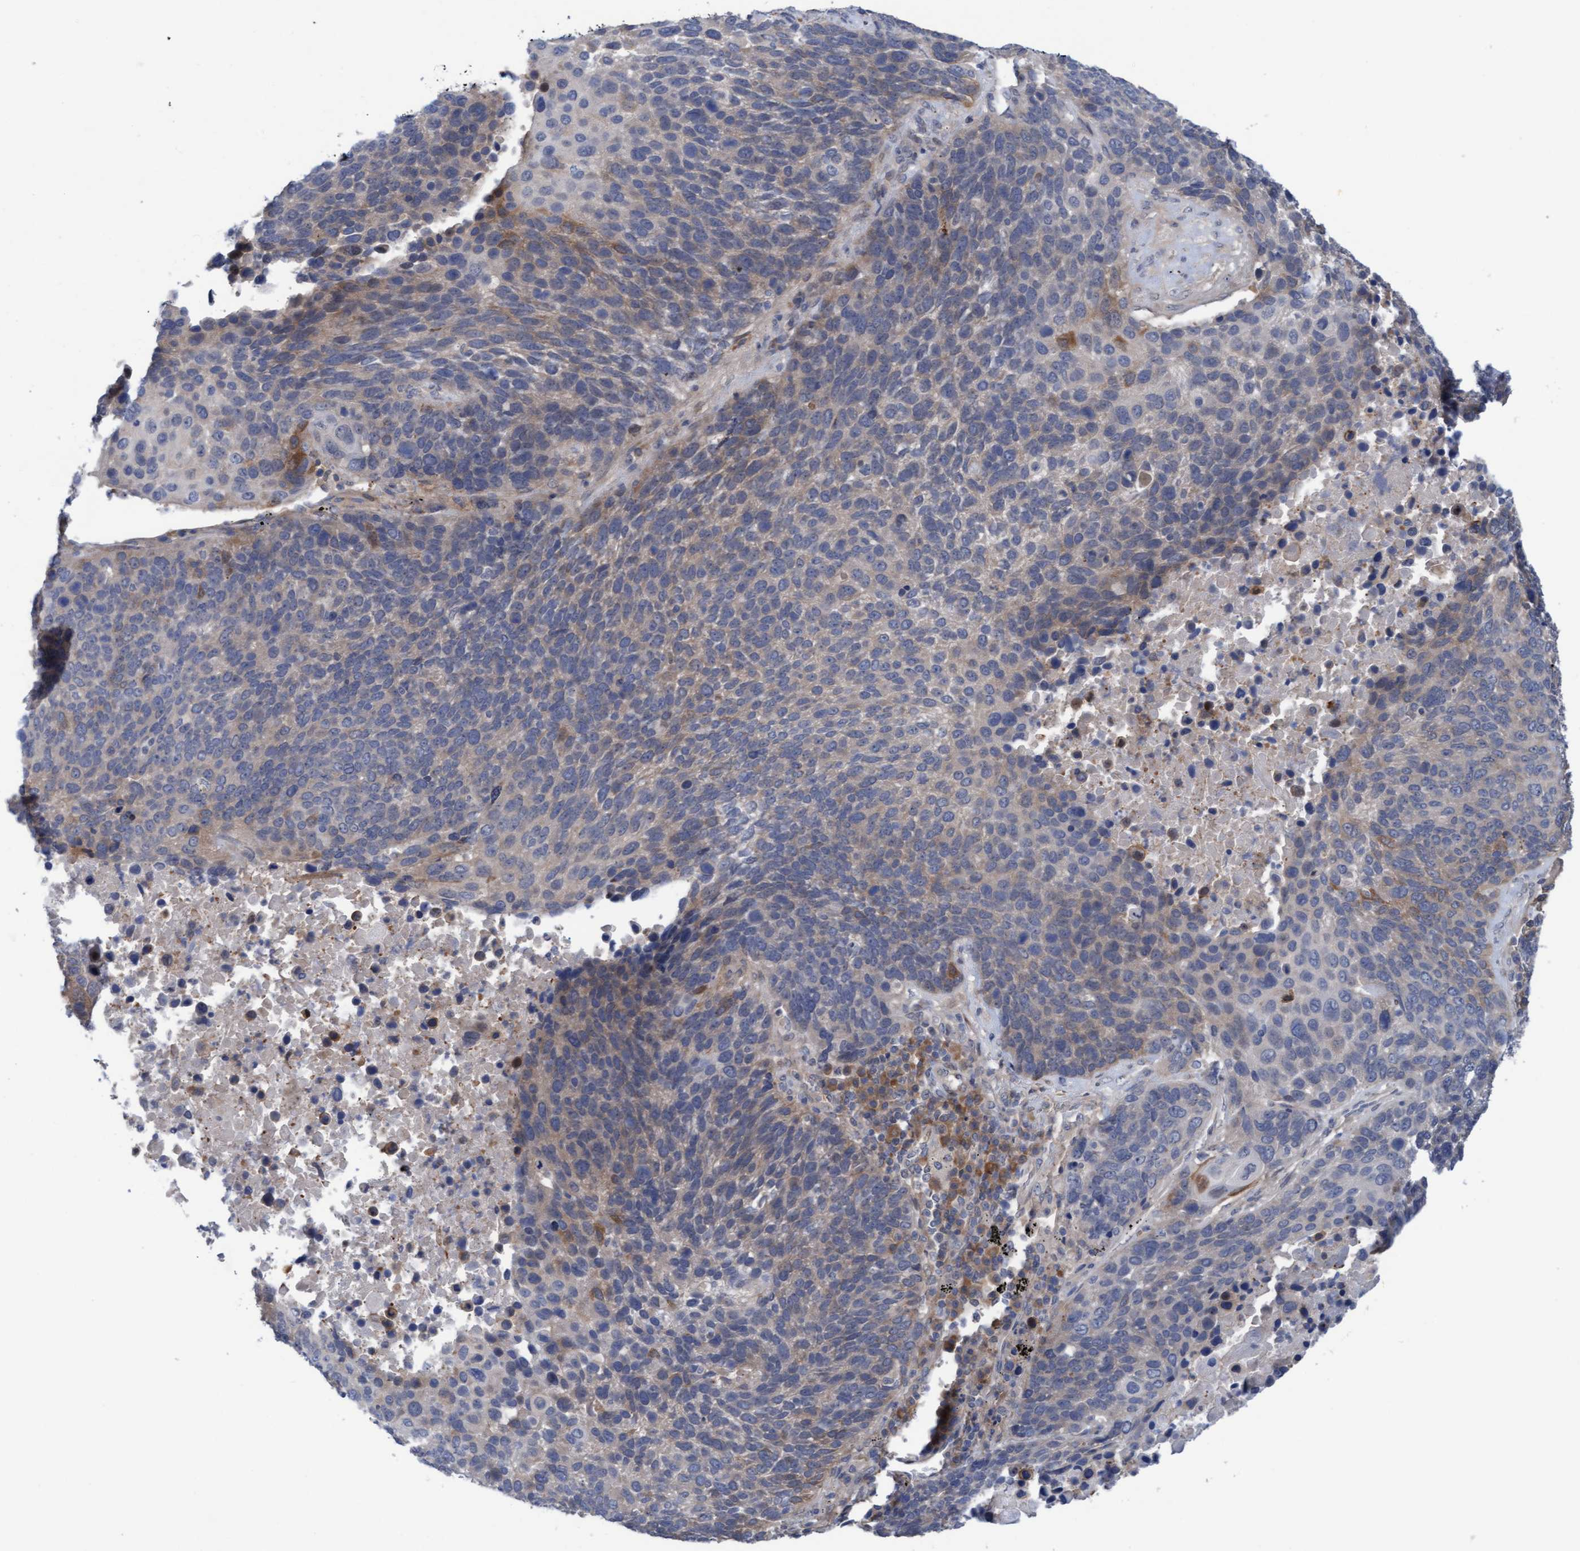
{"staining": {"intensity": "weak", "quantity": "25%-75%", "location": "cytoplasmic/membranous"}, "tissue": "lung cancer", "cell_type": "Tumor cells", "image_type": "cancer", "snomed": [{"axis": "morphology", "description": "Squamous cell carcinoma, NOS"}, {"axis": "topography", "description": "Lung"}], "caption": "DAB (3,3'-diaminobenzidine) immunohistochemical staining of human lung squamous cell carcinoma shows weak cytoplasmic/membranous protein expression in about 25%-75% of tumor cells.", "gene": "PLCD1", "patient": {"sex": "male", "age": 66}}